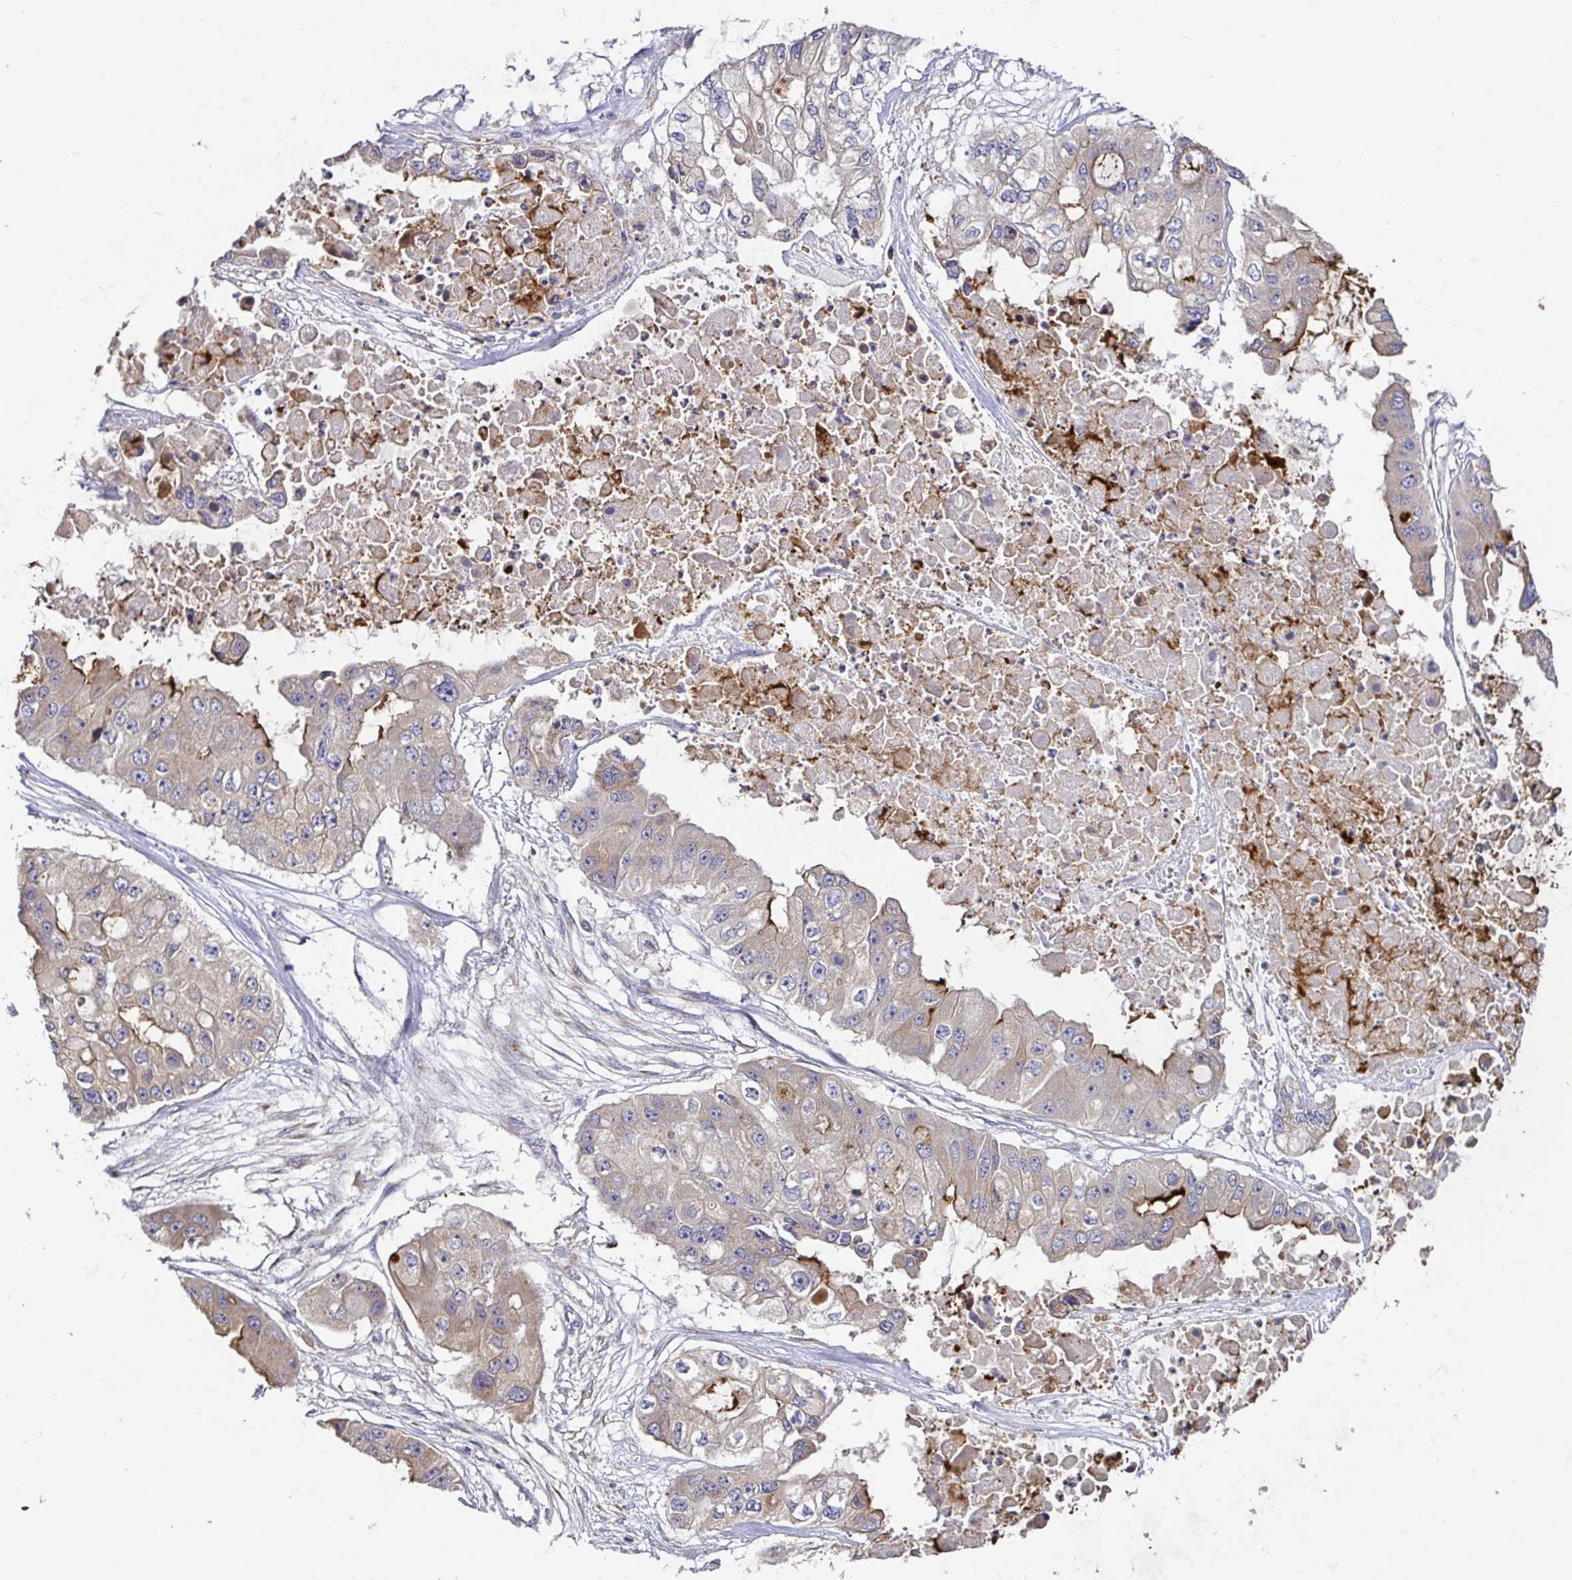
{"staining": {"intensity": "weak", "quantity": "<25%", "location": "cytoplasmic/membranous"}, "tissue": "ovarian cancer", "cell_type": "Tumor cells", "image_type": "cancer", "snomed": [{"axis": "morphology", "description": "Cystadenocarcinoma, serous, NOS"}, {"axis": "topography", "description": "Ovary"}], "caption": "IHC histopathology image of neoplastic tissue: ovarian cancer (serous cystadenocarcinoma) stained with DAB reveals no significant protein positivity in tumor cells. (IHC, brightfield microscopy, high magnification).", "gene": "ELP1", "patient": {"sex": "female", "age": 56}}